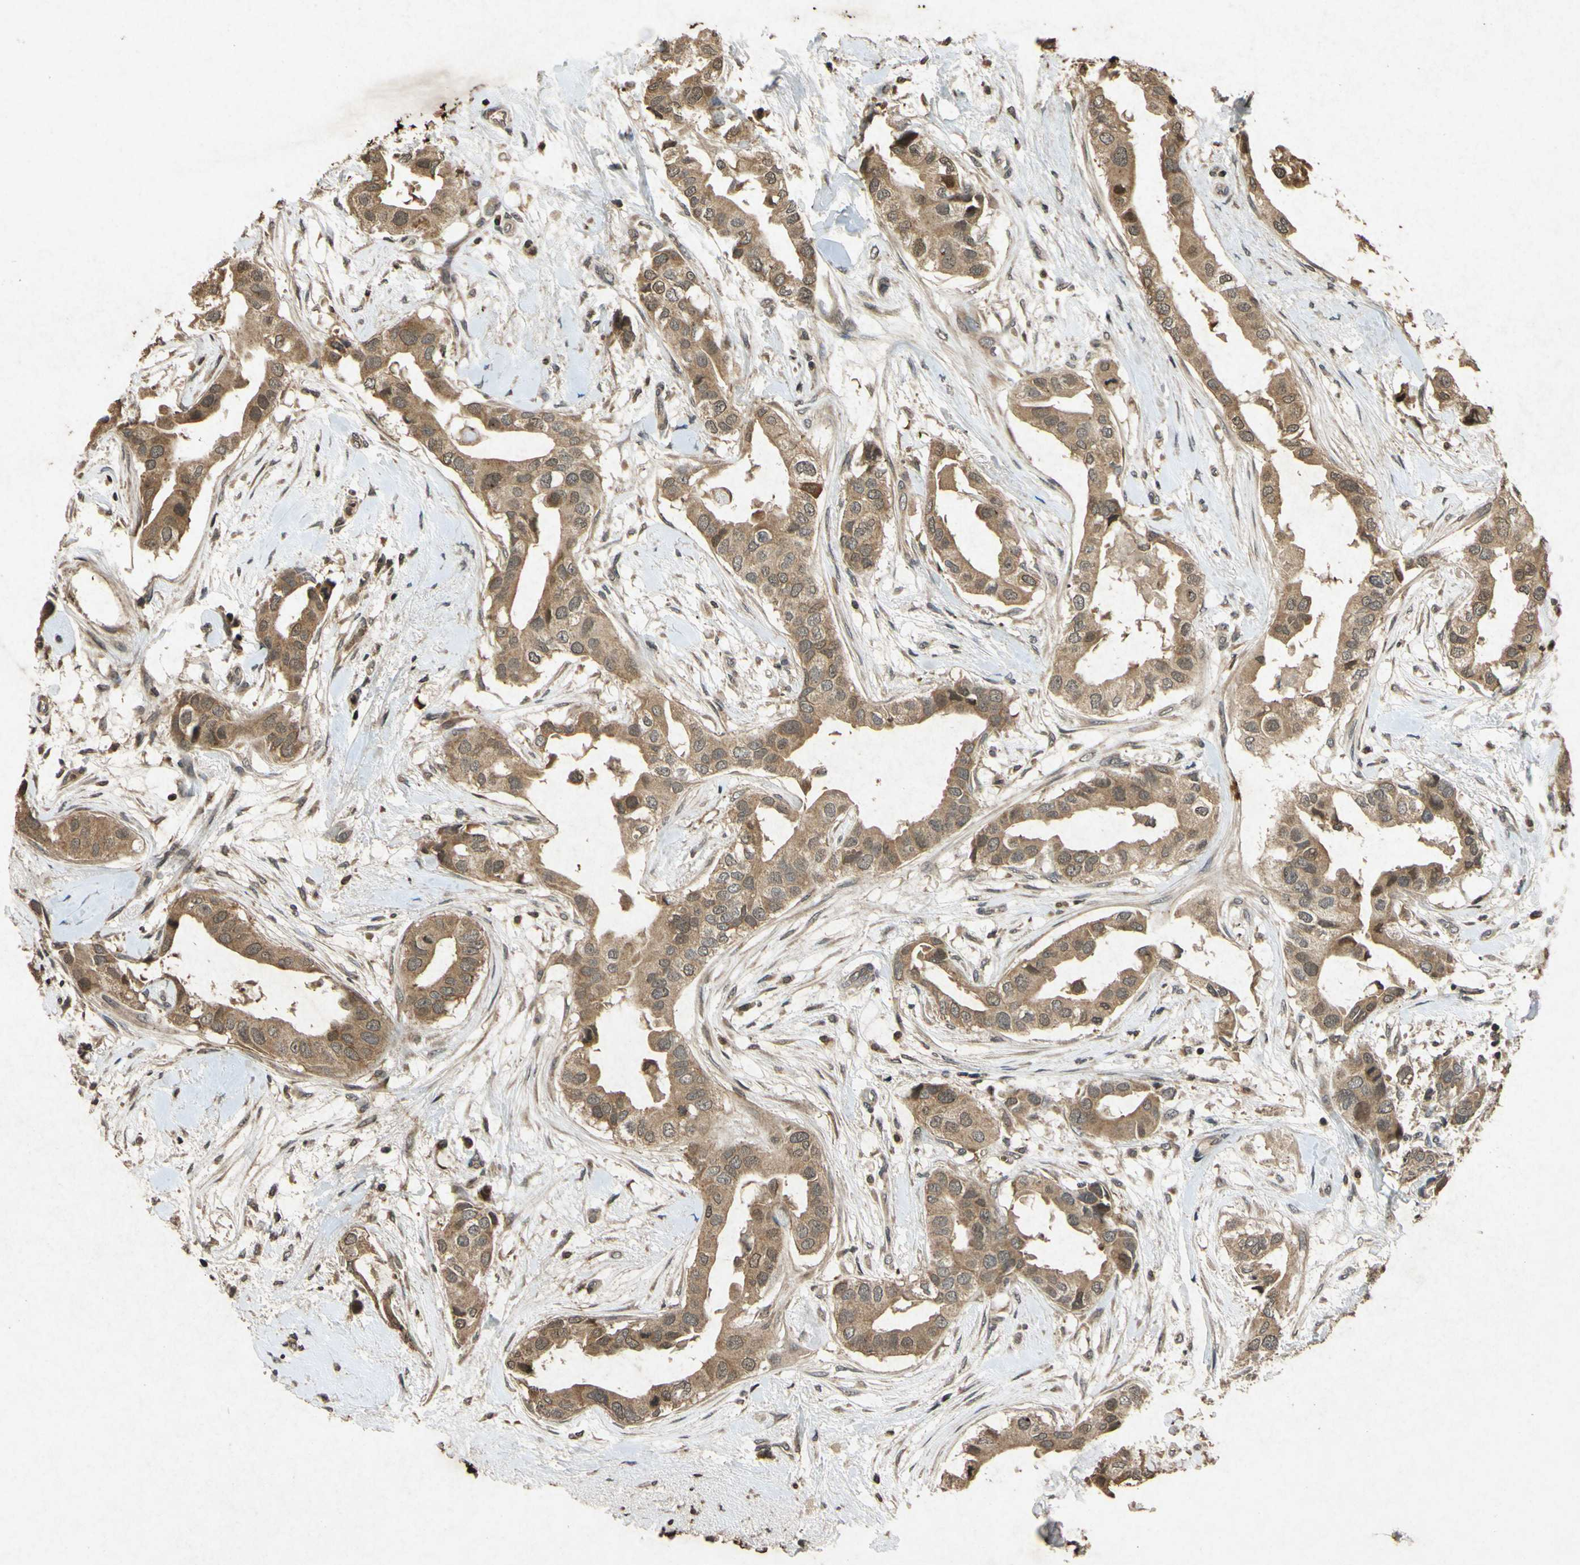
{"staining": {"intensity": "moderate", "quantity": ">75%", "location": "cytoplasmic/membranous"}, "tissue": "breast cancer", "cell_type": "Tumor cells", "image_type": "cancer", "snomed": [{"axis": "morphology", "description": "Duct carcinoma"}, {"axis": "topography", "description": "Breast"}], "caption": "Immunohistochemistry (IHC) micrograph of human breast cancer stained for a protein (brown), which displays medium levels of moderate cytoplasmic/membranous staining in approximately >75% of tumor cells.", "gene": "ATP6V1H", "patient": {"sex": "female", "age": 40}}